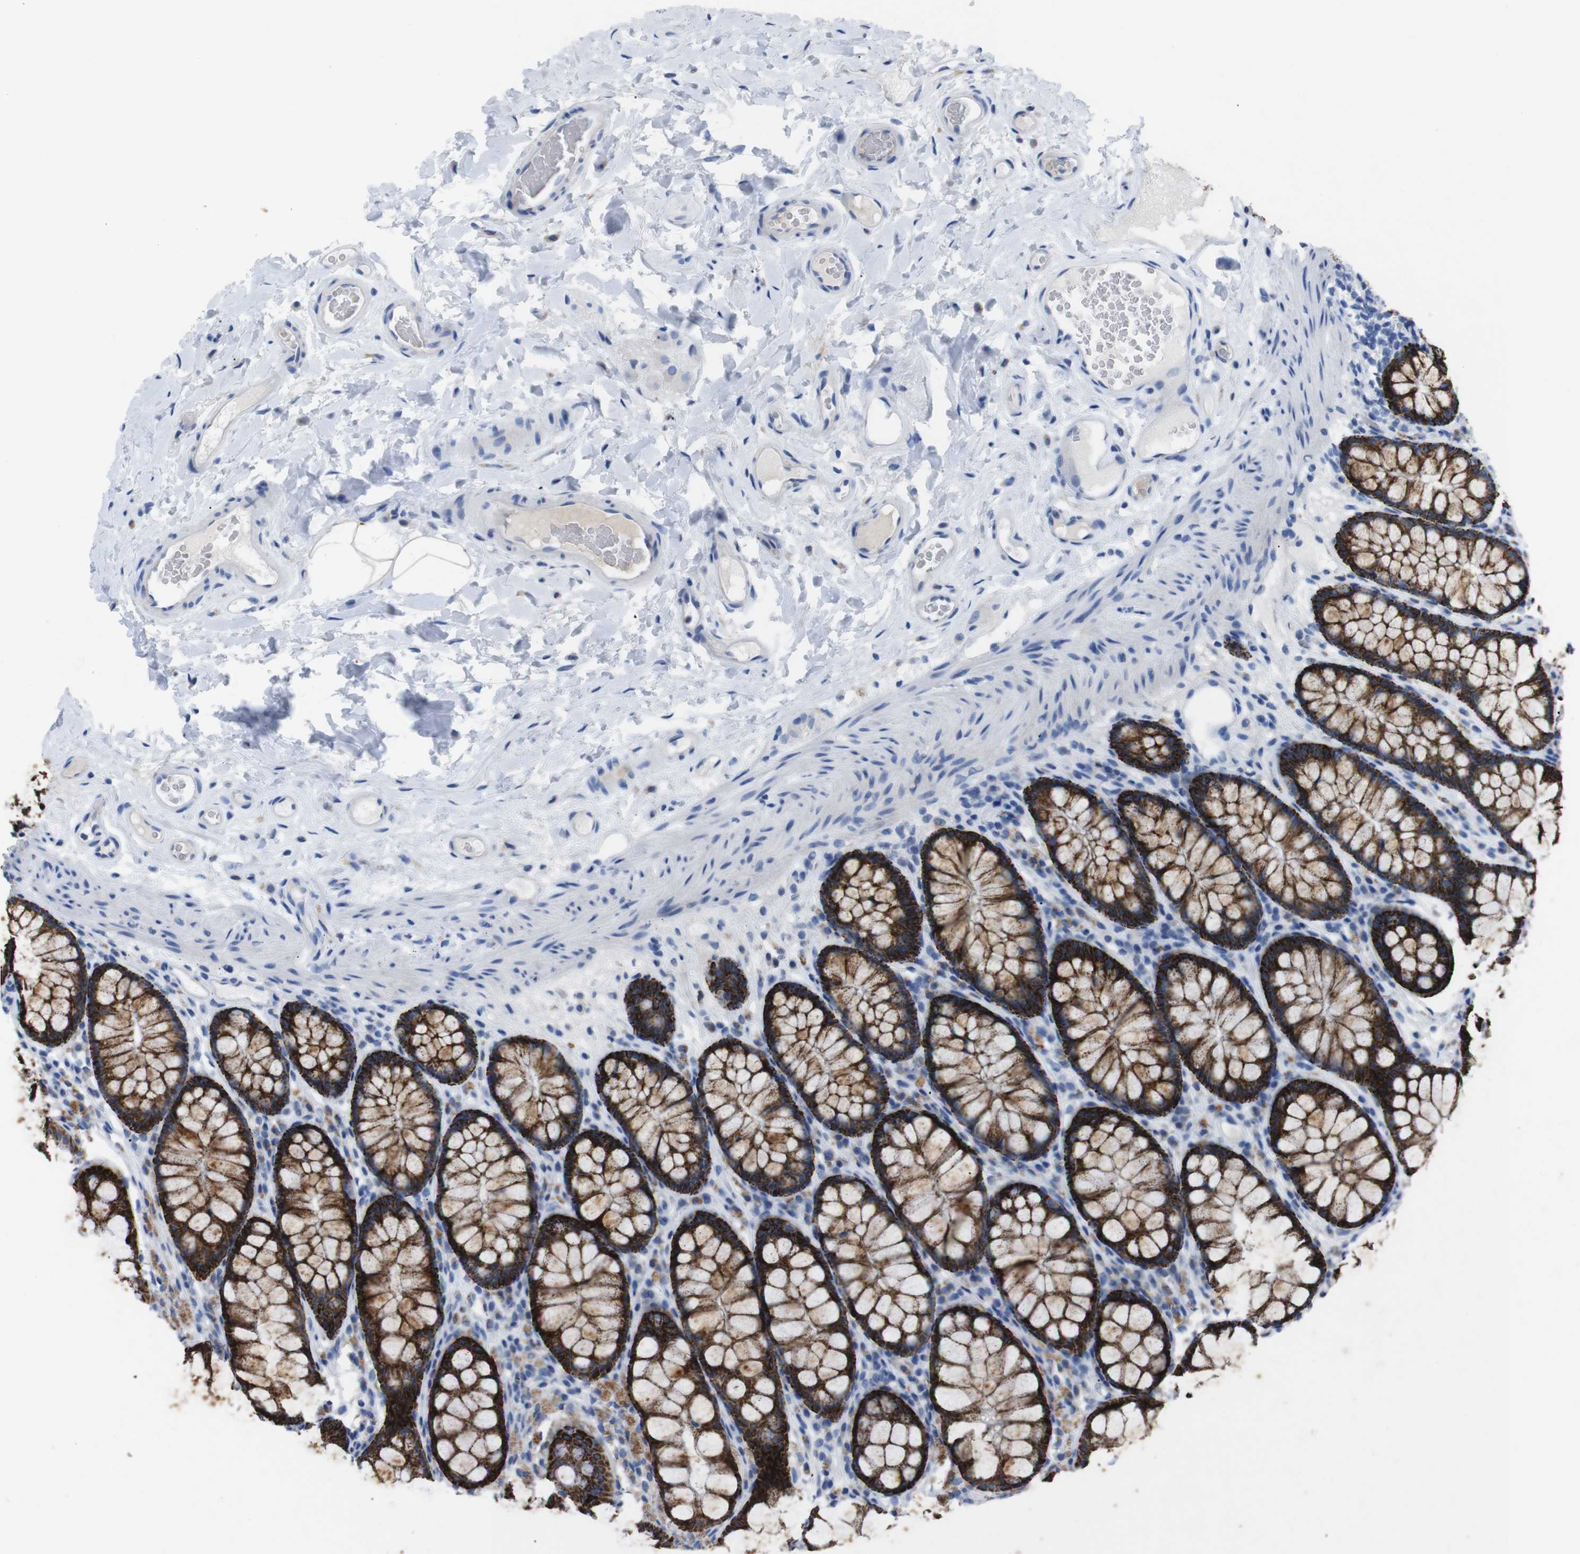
{"staining": {"intensity": "negative", "quantity": "none", "location": "none"}, "tissue": "colon", "cell_type": "Endothelial cells", "image_type": "normal", "snomed": [{"axis": "morphology", "description": "Normal tissue, NOS"}, {"axis": "topography", "description": "Colon"}], "caption": "DAB (3,3'-diaminobenzidine) immunohistochemical staining of normal human colon reveals no significant expression in endothelial cells.", "gene": "GJB2", "patient": {"sex": "female", "age": 55}}